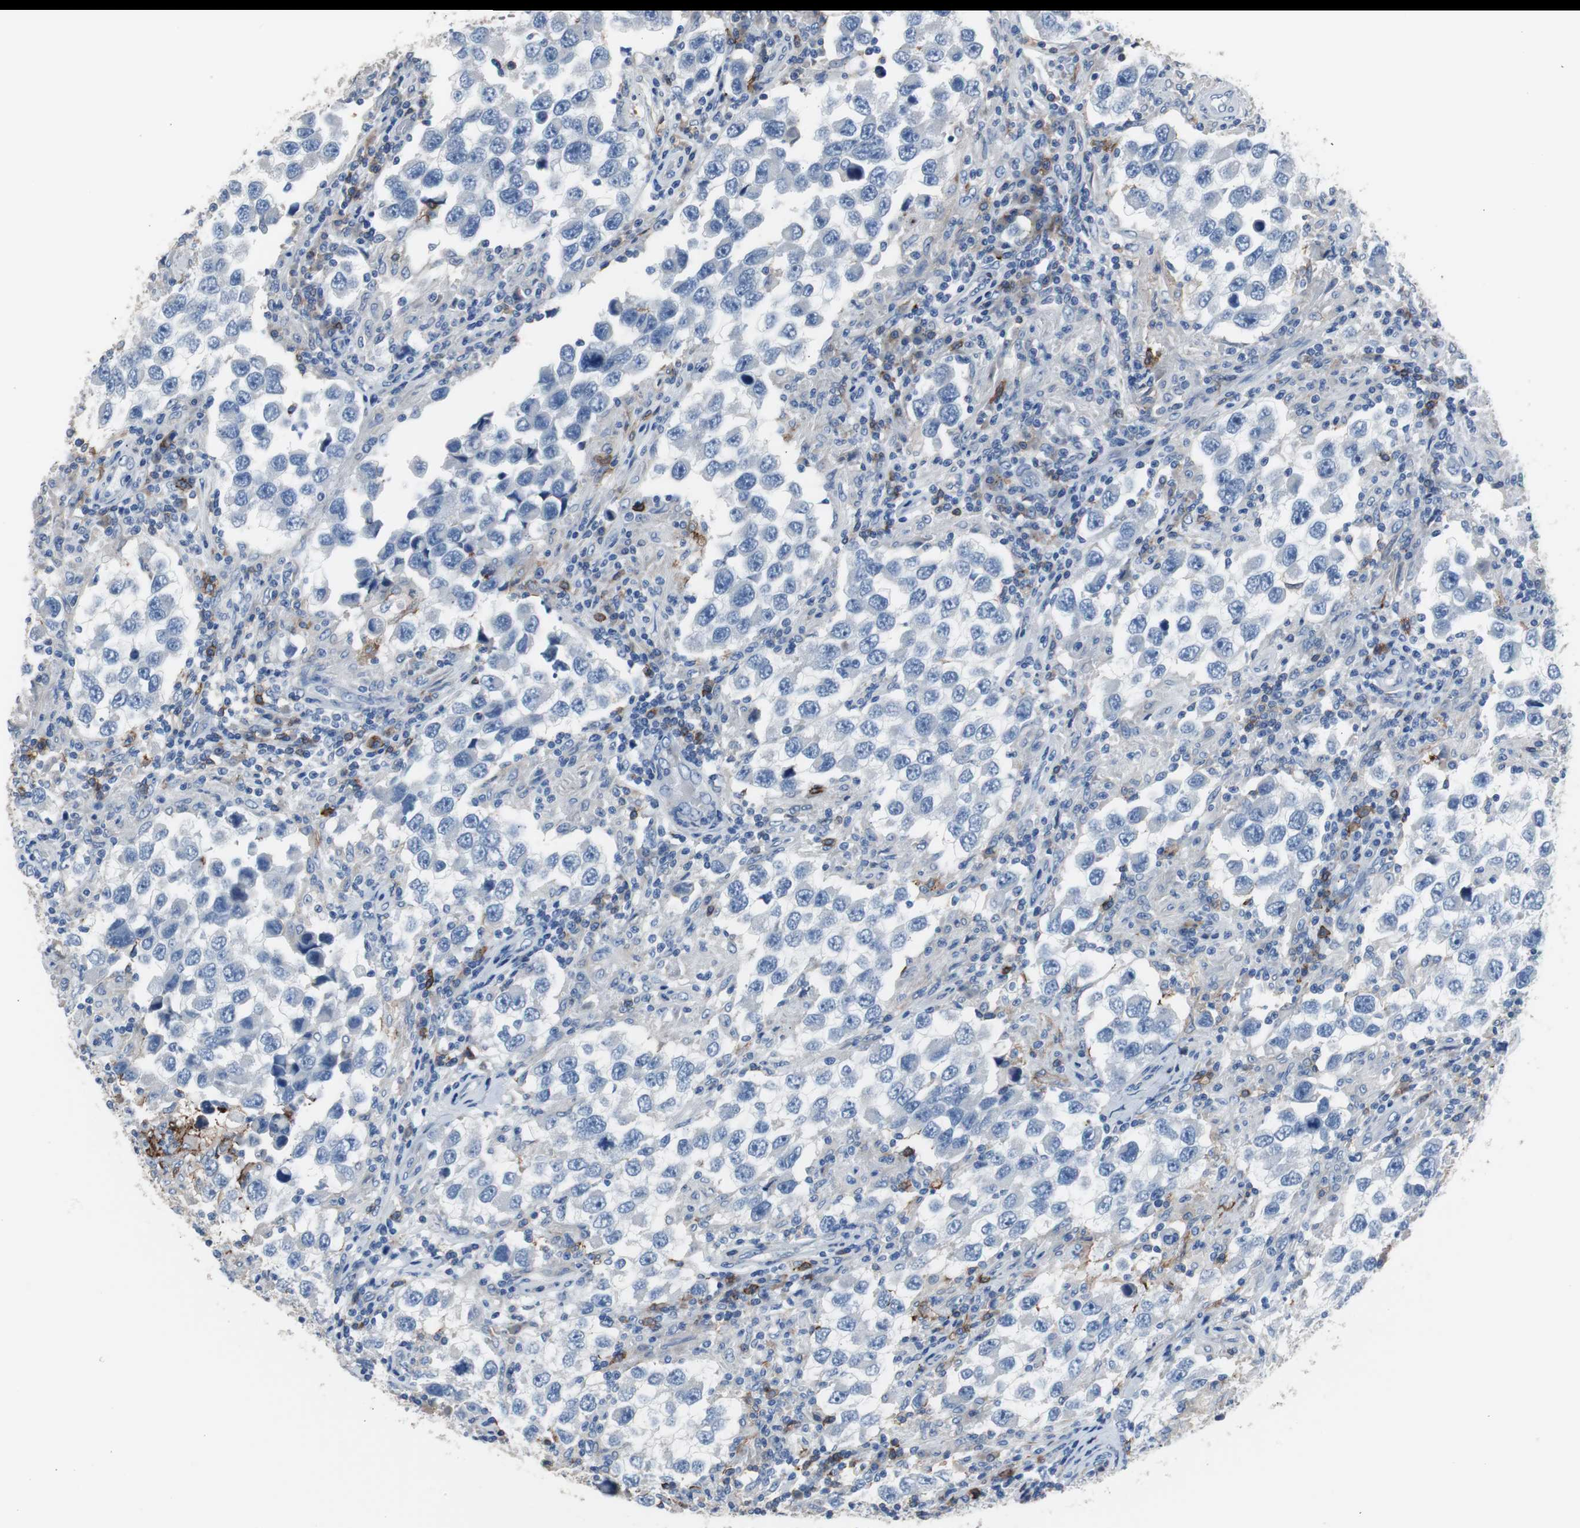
{"staining": {"intensity": "negative", "quantity": "none", "location": "none"}, "tissue": "testis cancer", "cell_type": "Tumor cells", "image_type": "cancer", "snomed": [{"axis": "morphology", "description": "Carcinoma, Embryonal, NOS"}, {"axis": "topography", "description": "Testis"}], "caption": "Testis embryonal carcinoma was stained to show a protein in brown. There is no significant expression in tumor cells. Brightfield microscopy of immunohistochemistry (IHC) stained with DAB (3,3'-diaminobenzidine) (brown) and hematoxylin (blue), captured at high magnification.", "gene": "FCGR2B", "patient": {"sex": "male", "age": 21}}